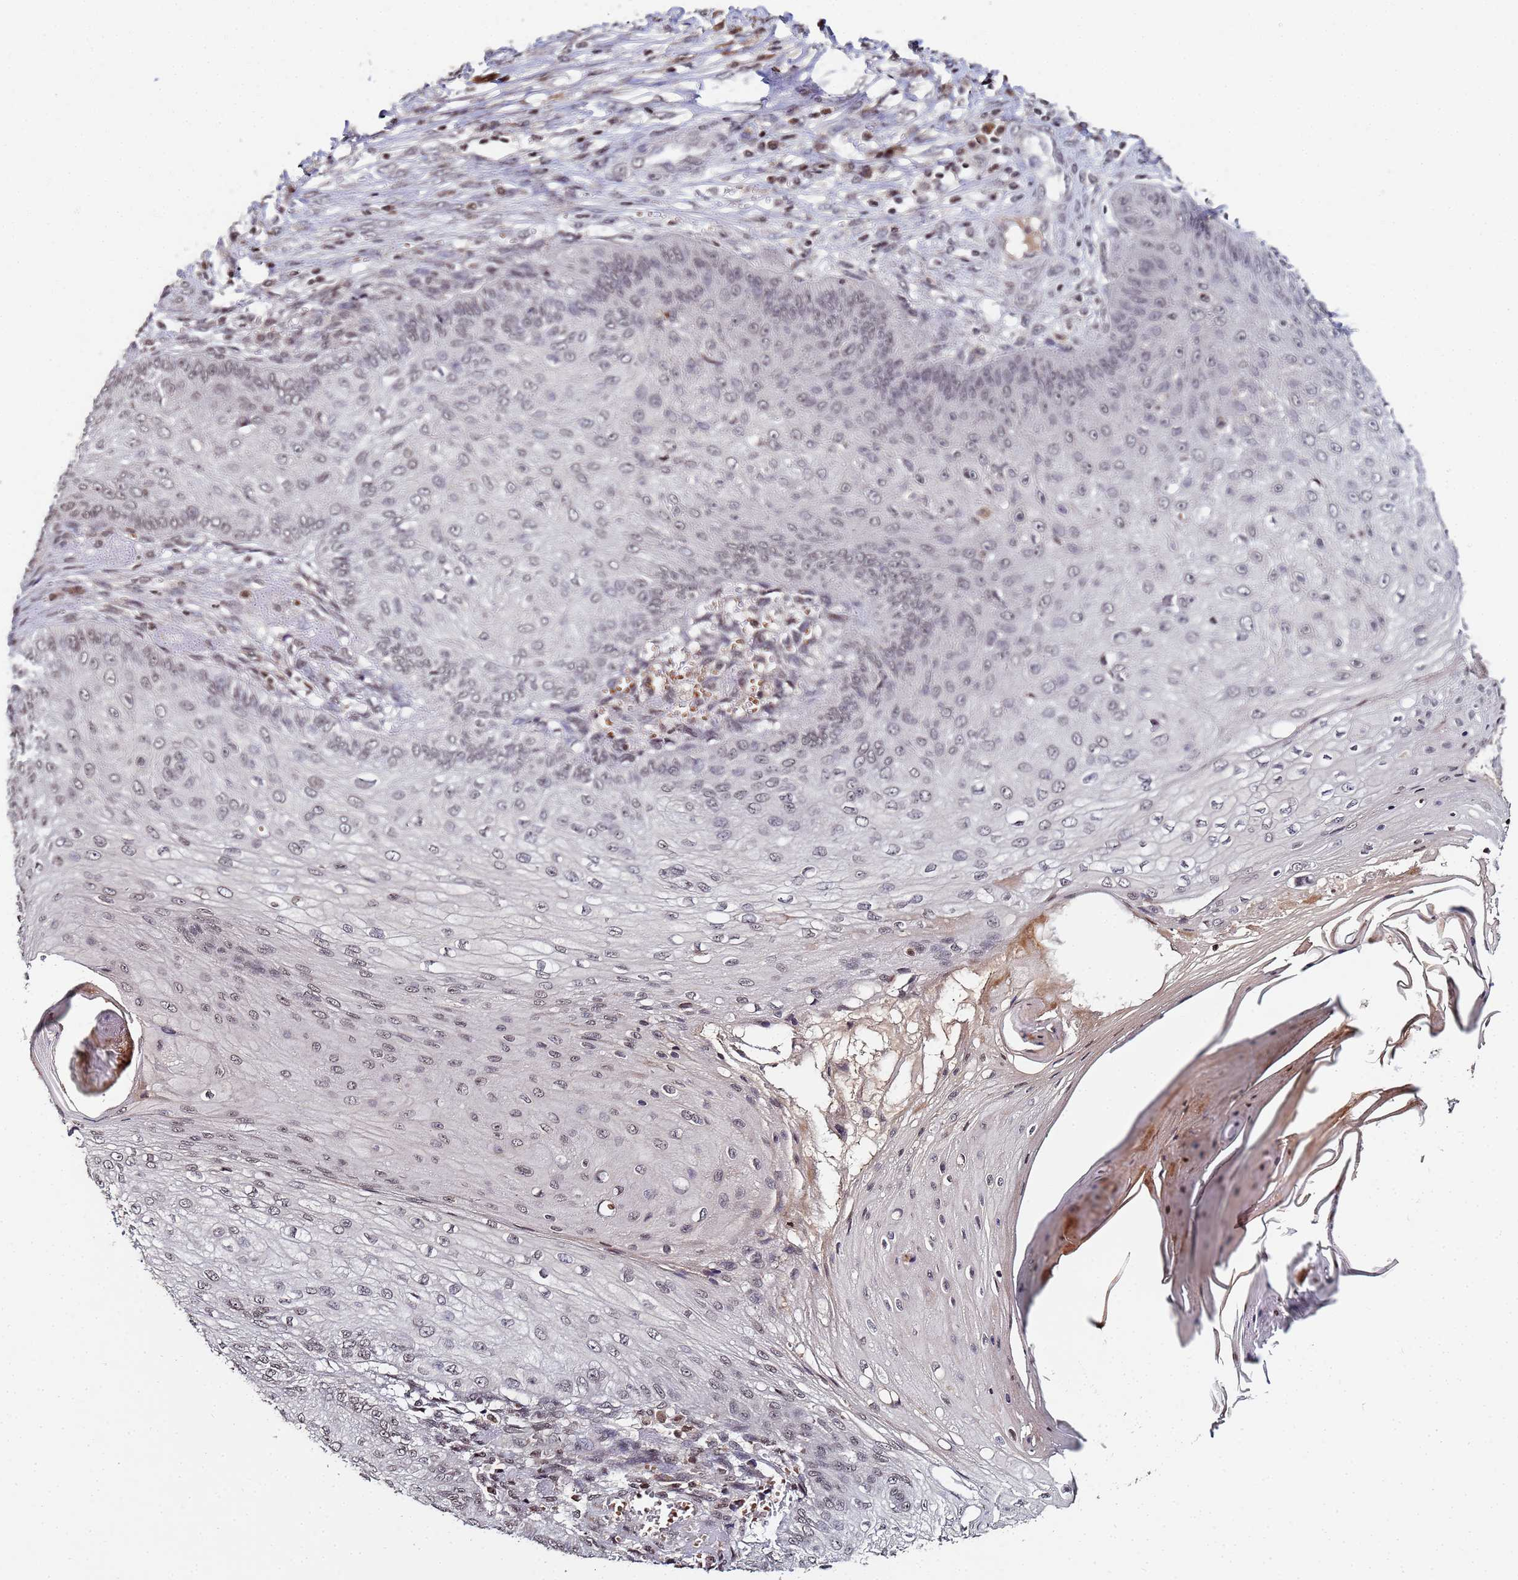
{"staining": {"intensity": "weak", "quantity": "<25%", "location": "nuclear"}, "tissue": "skin cancer", "cell_type": "Tumor cells", "image_type": "cancer", "snomed": [{"axis": "morphology", "description": "Squamous cell carcinoma, NOS"}, {"axis": "topography", "description": "Skin"}], "caption": "High magnification brightfield microscopy of skin cancer (squamous cell carcinoma) stained with DAB (3,3'-diaminobenzidine) (brown) and counterstained with hematoxylin (blue): tumor cells show no significant positivity.", "gene": "FZD4", "patient": {"sex": "male", "age": 70}}